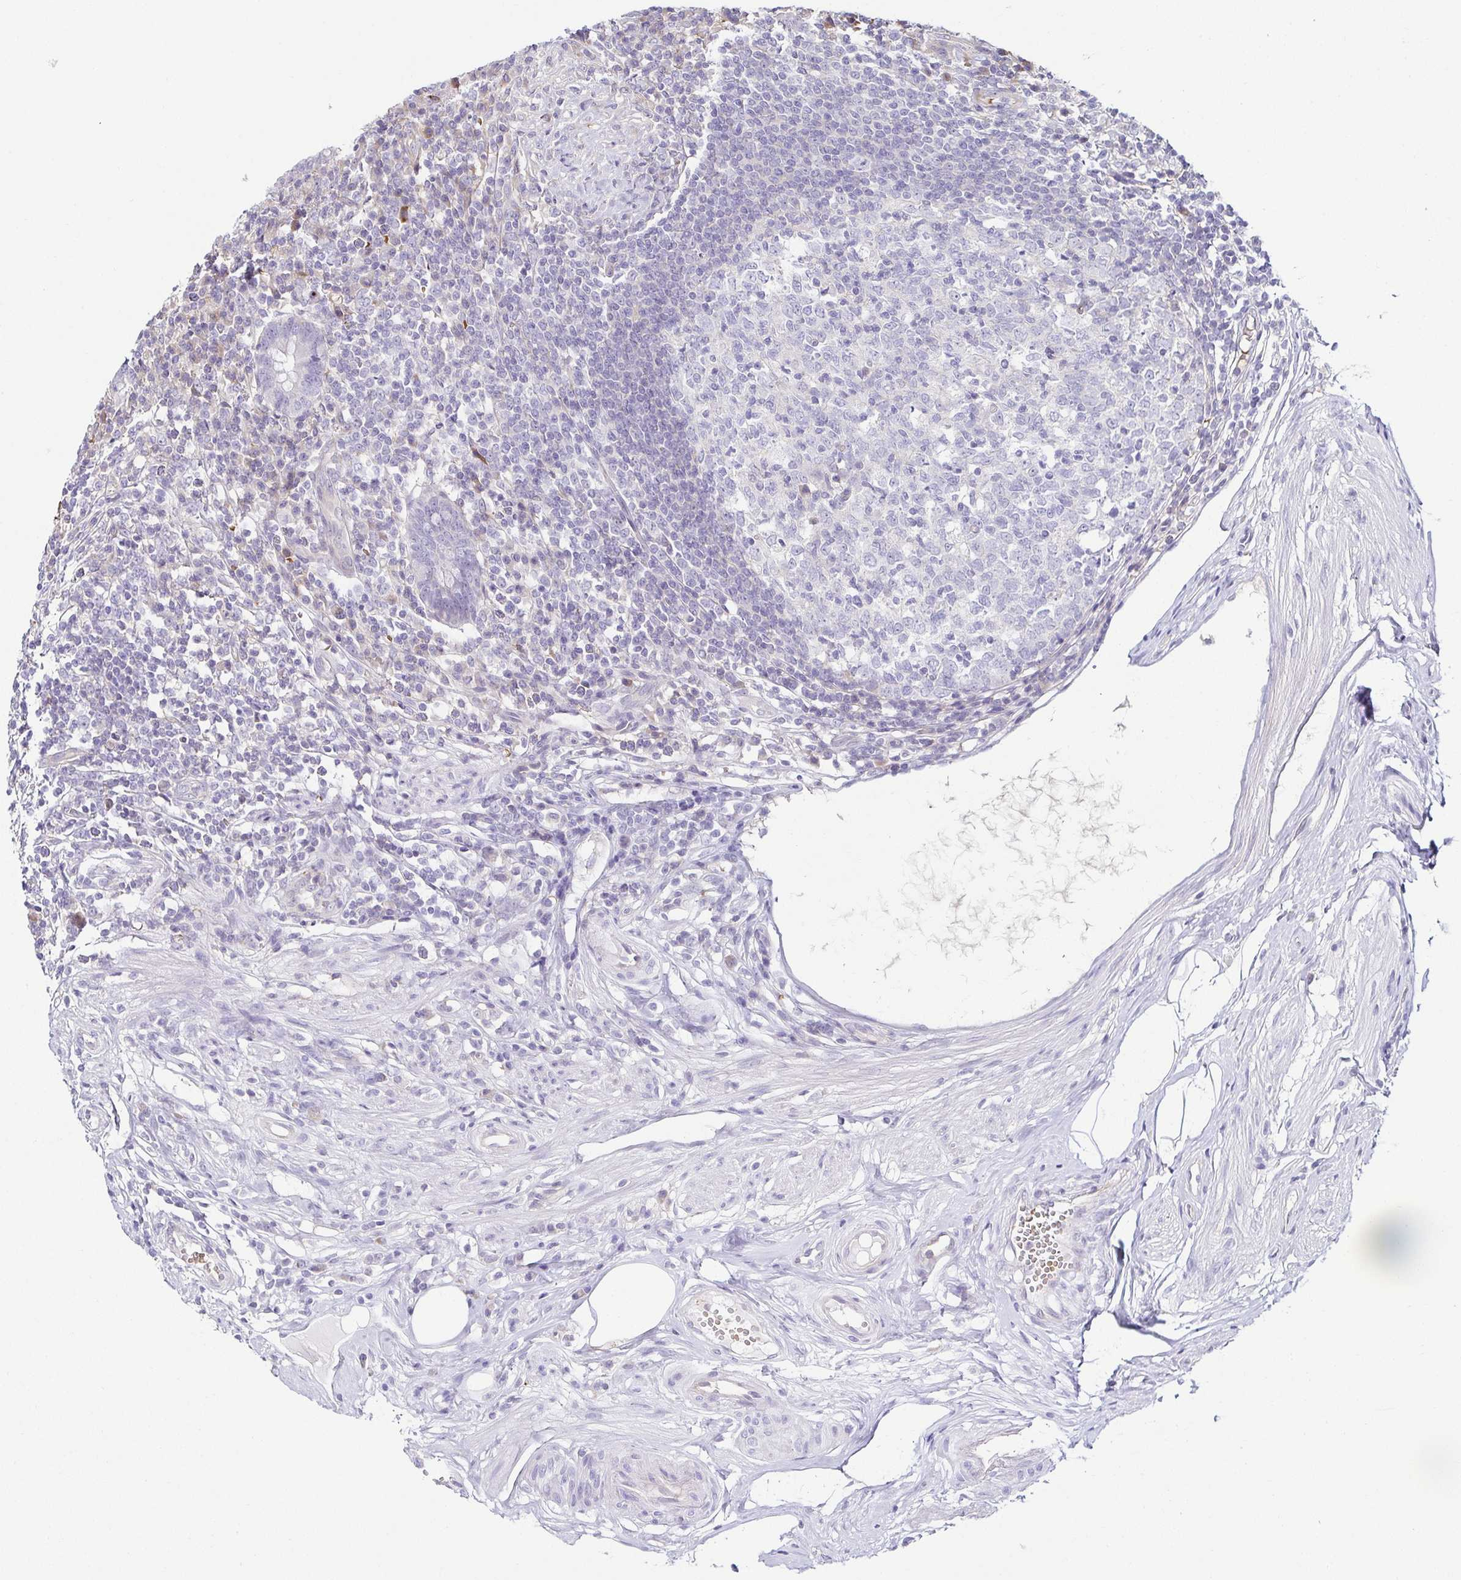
{"staining": {"intensity": "negative", "quantity": "none", "location": "none"}, "tissue": "appendix", "cell_type": "Glandular cells", "image_type": "normal", "snomed": [{"axis": "morphology", "description": "Normal tissue, NOS"}, {"axis": "topography", "description": "Appendix"}], "caption": "Immunohistochemistry of unremarkable human appendix demonstrates no positivity in glandular cells. The staining was performed using DAB to visualize the protein expression in brown, while the nuclei were stained in blue with hematoxylin (Magnification: 20x).", "gene": "FAM162B", "patient": {"sex": "female", "age": 56}}